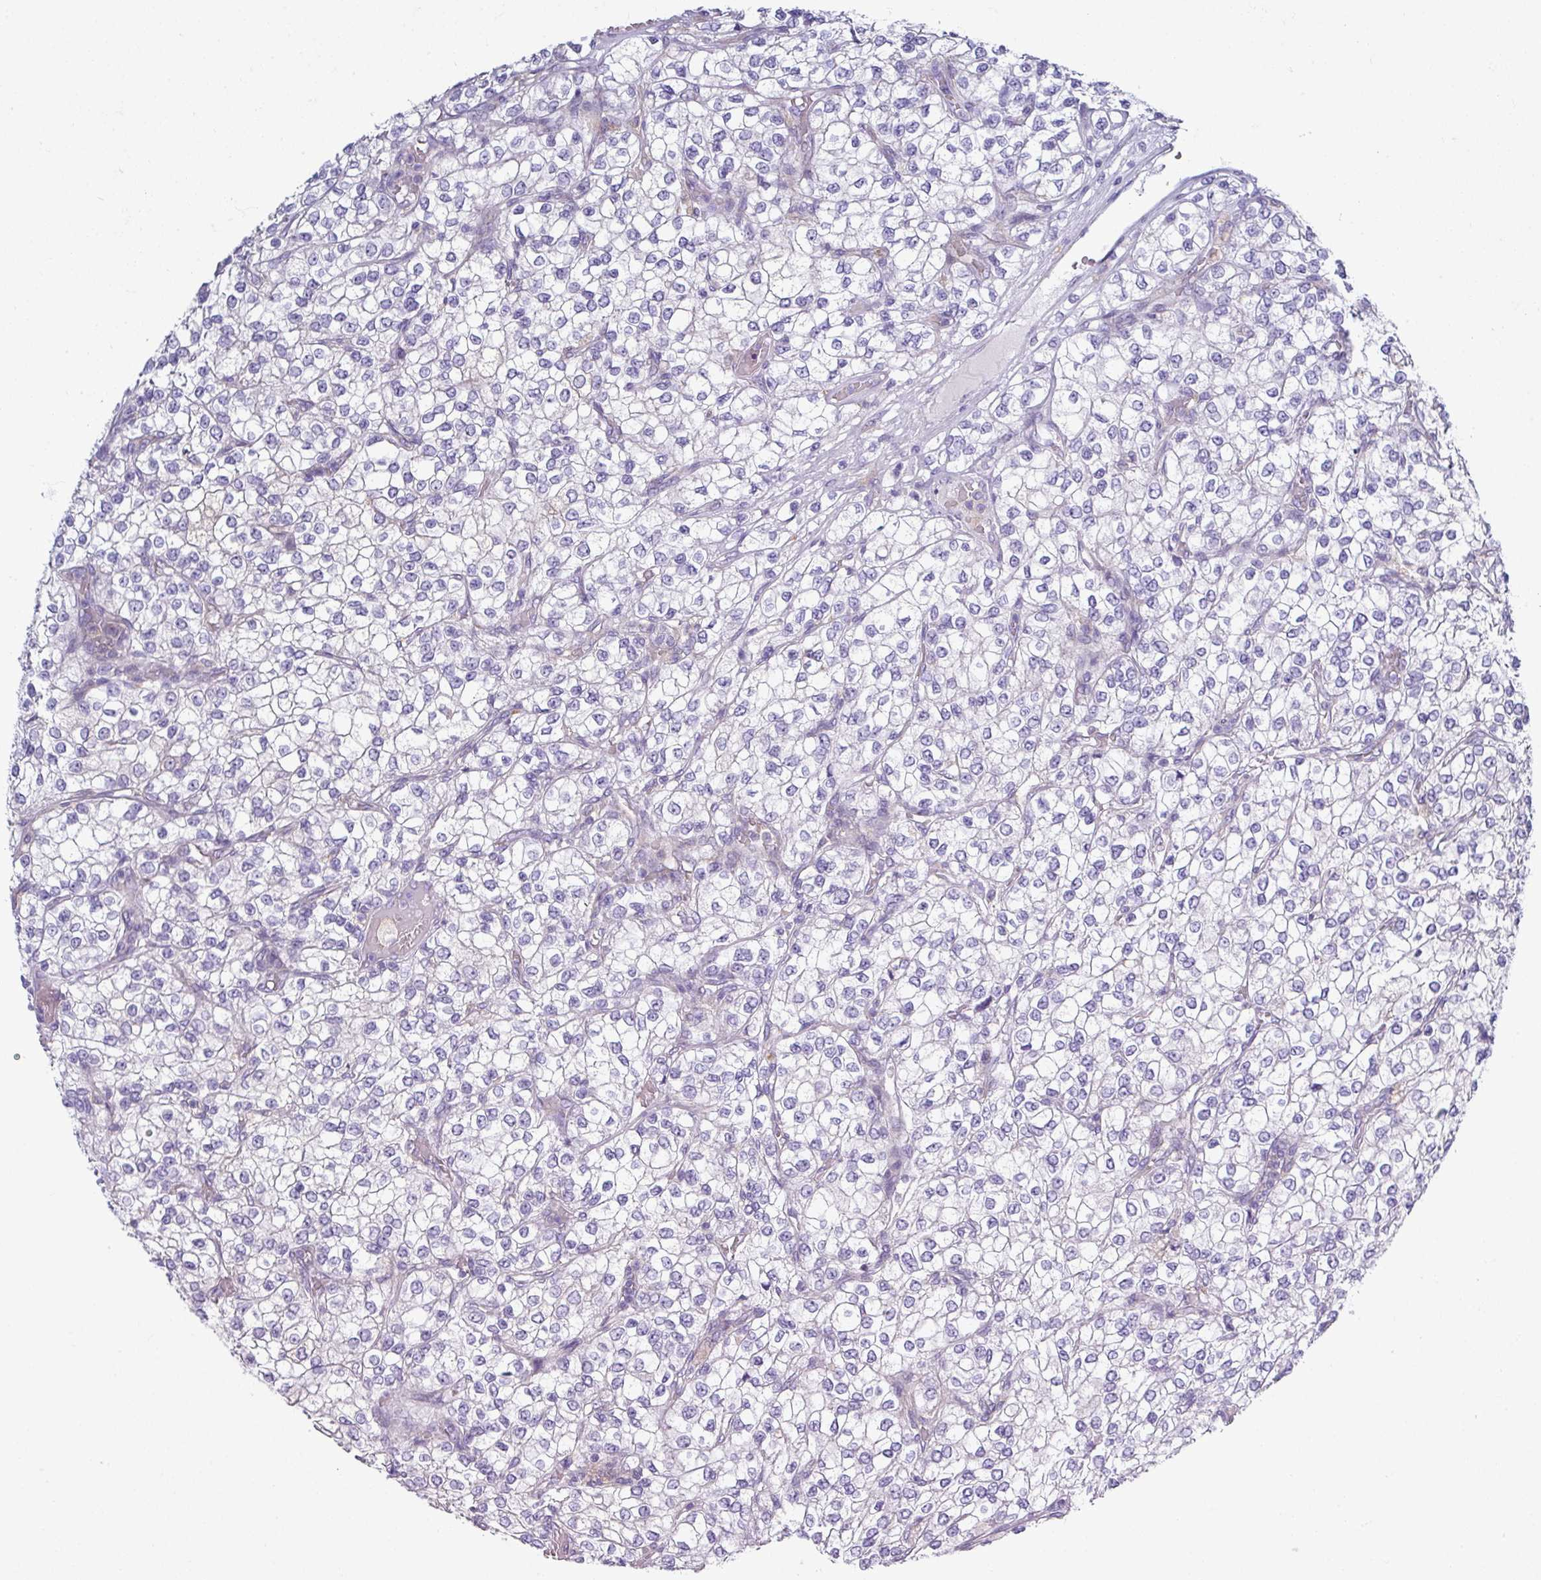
{"staining": {"intensity": "negative", "quantity": "none", "location": "none"}, "tissue": "renal cancer", "cell_type": "Tumor cells", "image_type": "cancer", "snomed": [{"axis": "morphology", "description": "Adenocarcinoma, NOS"}, {"axis": "topography", "description": "Kidney"}], "caption": "An image of human renal cancer (adenocarcinoma) is negative for staining in tumor cells.", "gene": "ABCC5", "patient": {"sex": "male", "age": 80}}